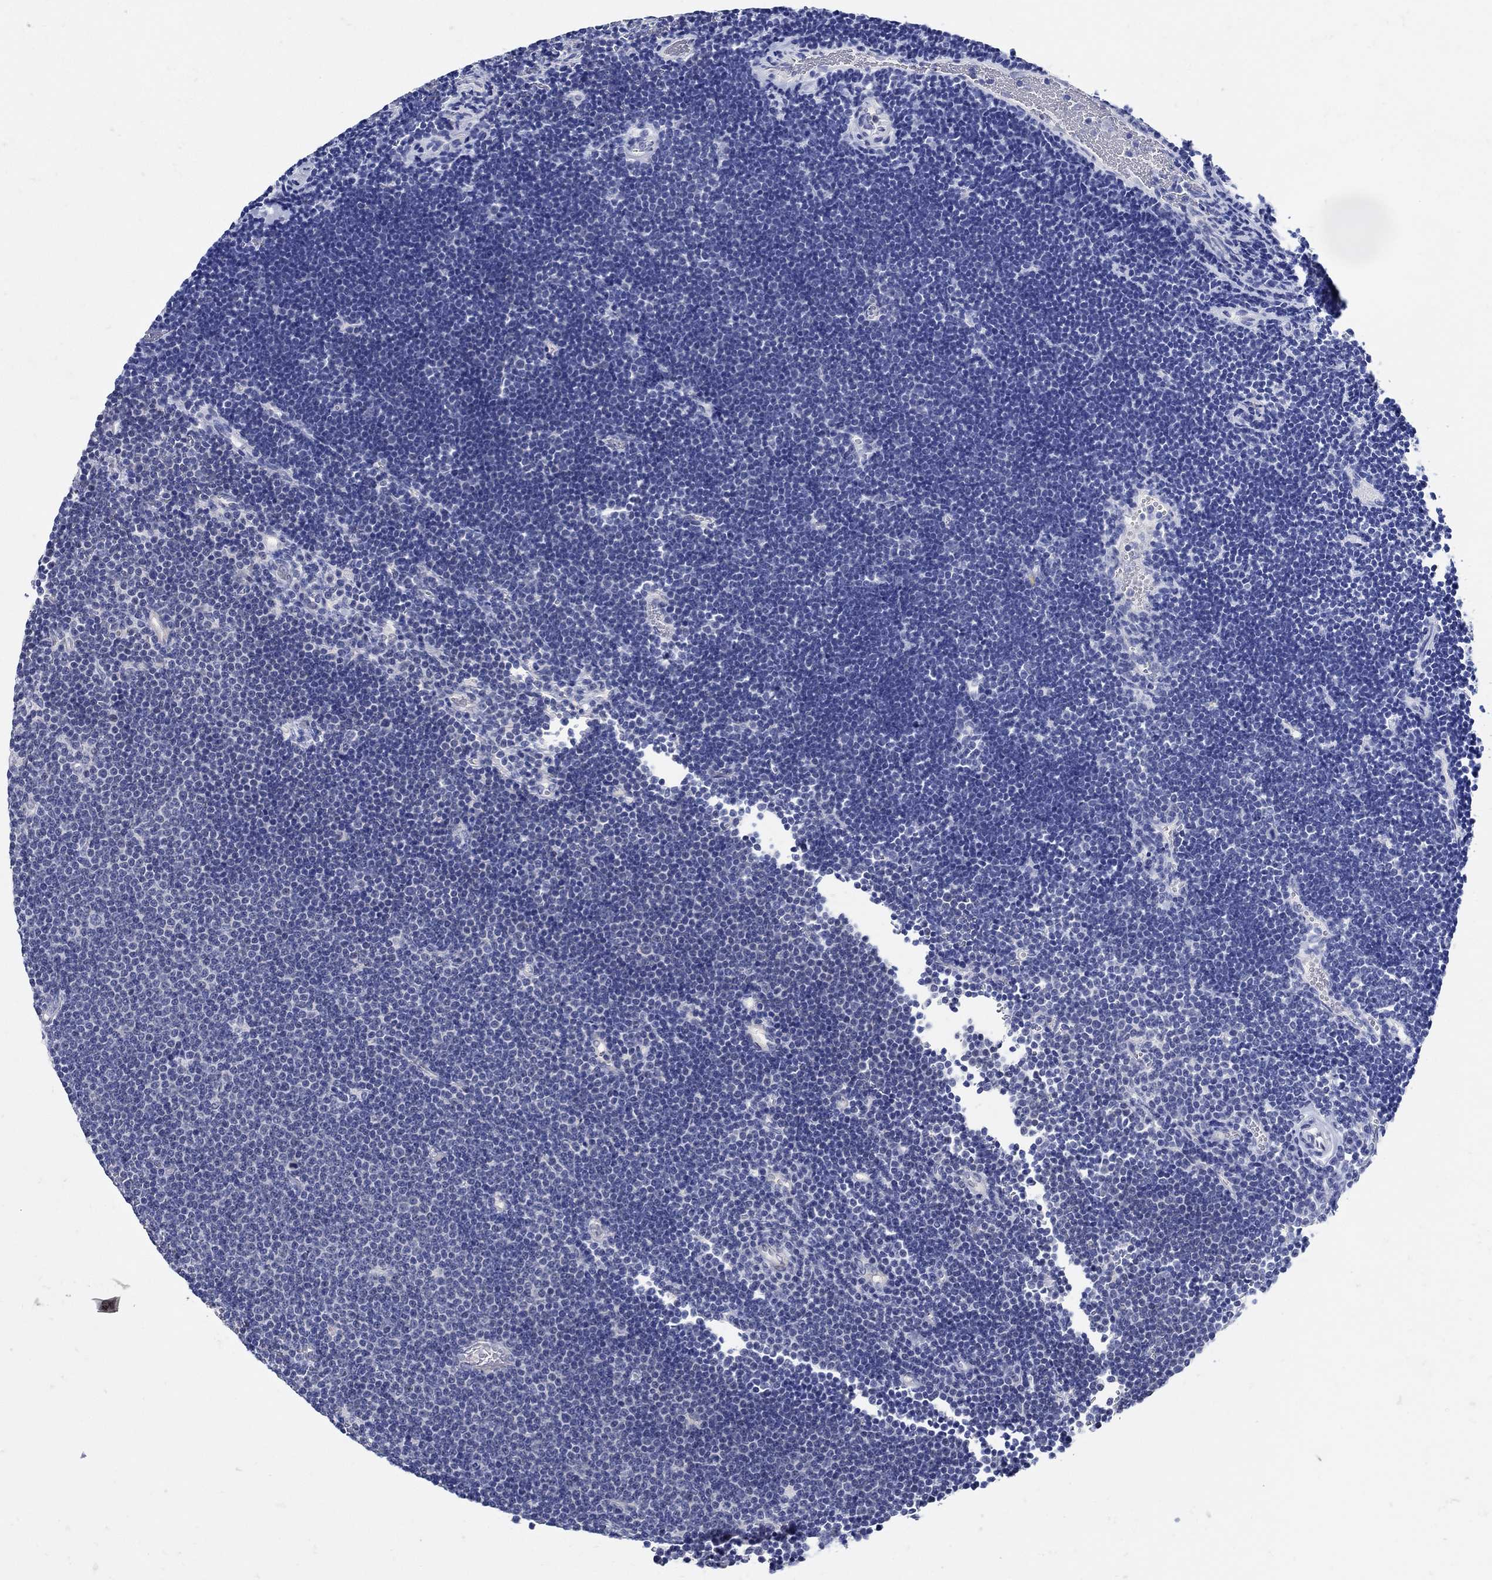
{"staining": {"intensity": "negative", "quantity": "none", "location": "none"}, "tissue": "lymphoma", "cell_type": "Tumor cells", "image_type": "cancer", "snomed": [{"axis": "morphology", "description": "Malignant lymphoma, non-Hodgkin's type, Low grade"}, {"axis": "topography", "description": "Brain"}], "caption": "DAB (3,3'-diaminobenzidine) immunohistochemical staining of lymphoma shows no significant positivity in tumor cells. (DAB IHC with hematoxylin counter stain).", "gene": "NOS1", "patient": {"sex": "female", "age": 66}}